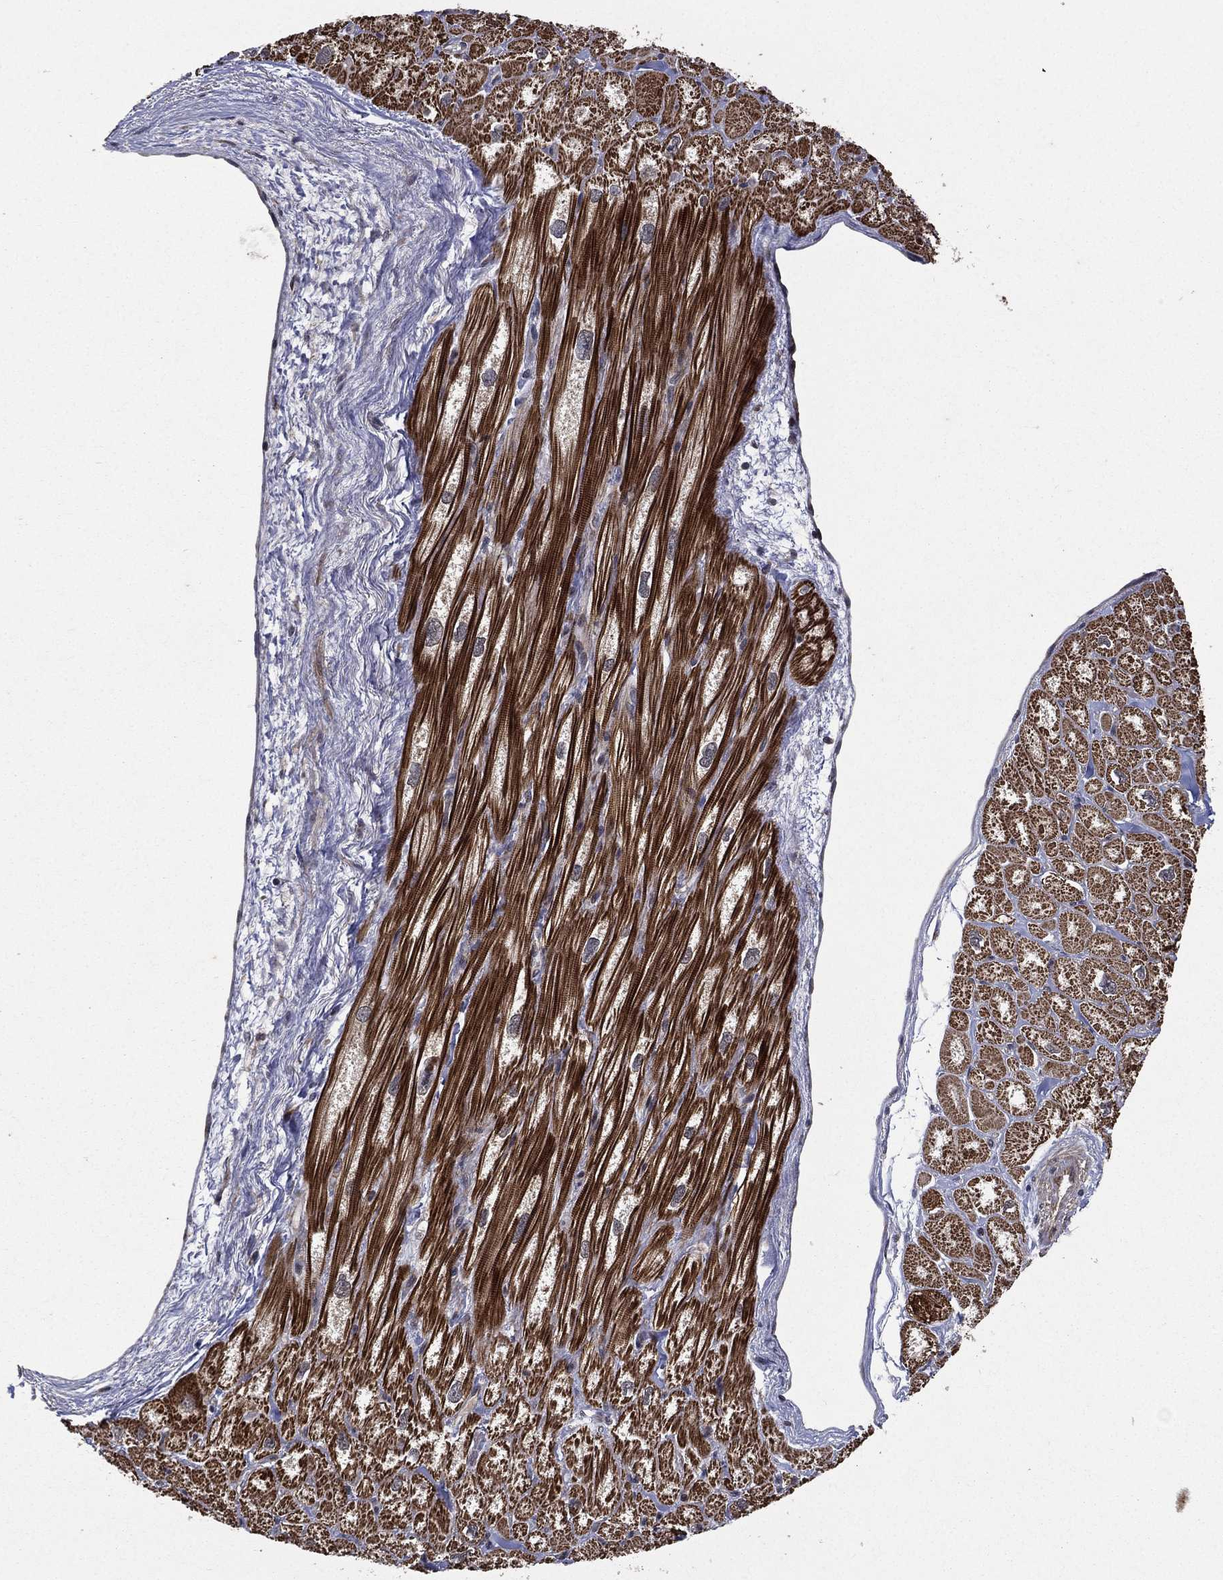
{"staining": {"intensity": "strong", "quantity": ">75%", "location": "cytoplasmic/membranous"}, "tissue": "heart muscle", "cell_type": "Cardiomyocytes", "image_type": "normal", "snomed": [{"axis": "morphology", "description": "Normal tissue, NOS"}, {"axis": "topography", "description": "Heart"}], "caption": "Protein expression analysis of normal heart muscle reveals strong cytoplasmic/membranous positivity in approximately >75% of cardiomyocytes.", "gene": "RAB11FIP4", "patient": {"sex": "male", "age": 55}}